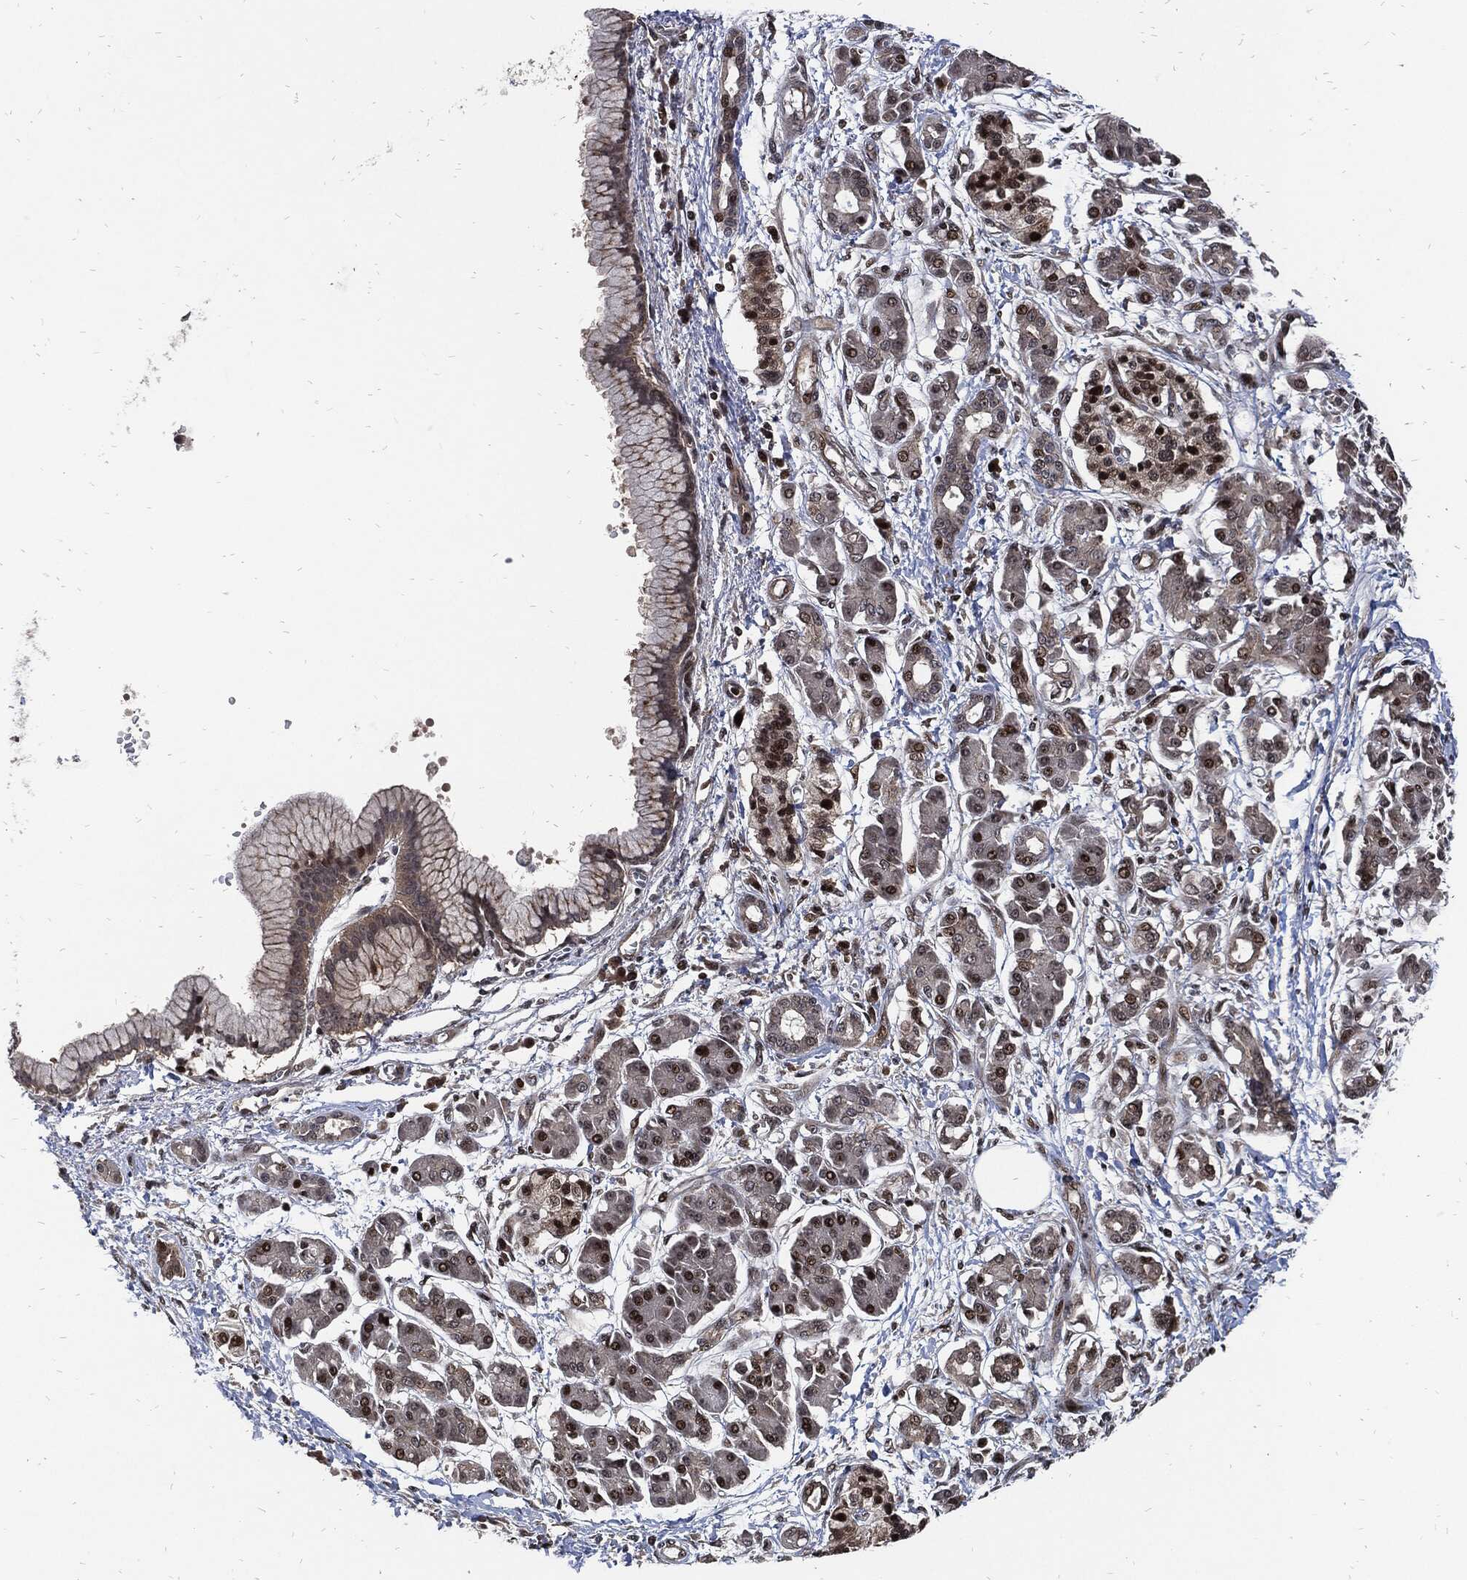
{"staining": {"intensity": "strong", "quantity": "<25%", "location": "cytoplasmic/membranous"}, "tissue": "pancreatic cancer", "cell_type": "Tumor cells", "image_type": "cancer", "snomed": [{"axis": "morphology", "description": "Adenocarcinoma, NOS"}, {"axis": "topography", "description": "Pancreas"}], "caption": "Immunohistochemical staining of human pancreatic cancer (adenocarcinoma) reveals medium levels of strong cytoplasmic/membranous protein staining in approximately <25% of tumor cells.", "gene": "ZNF775", "patient": {"sex": "male", "age": 72}}